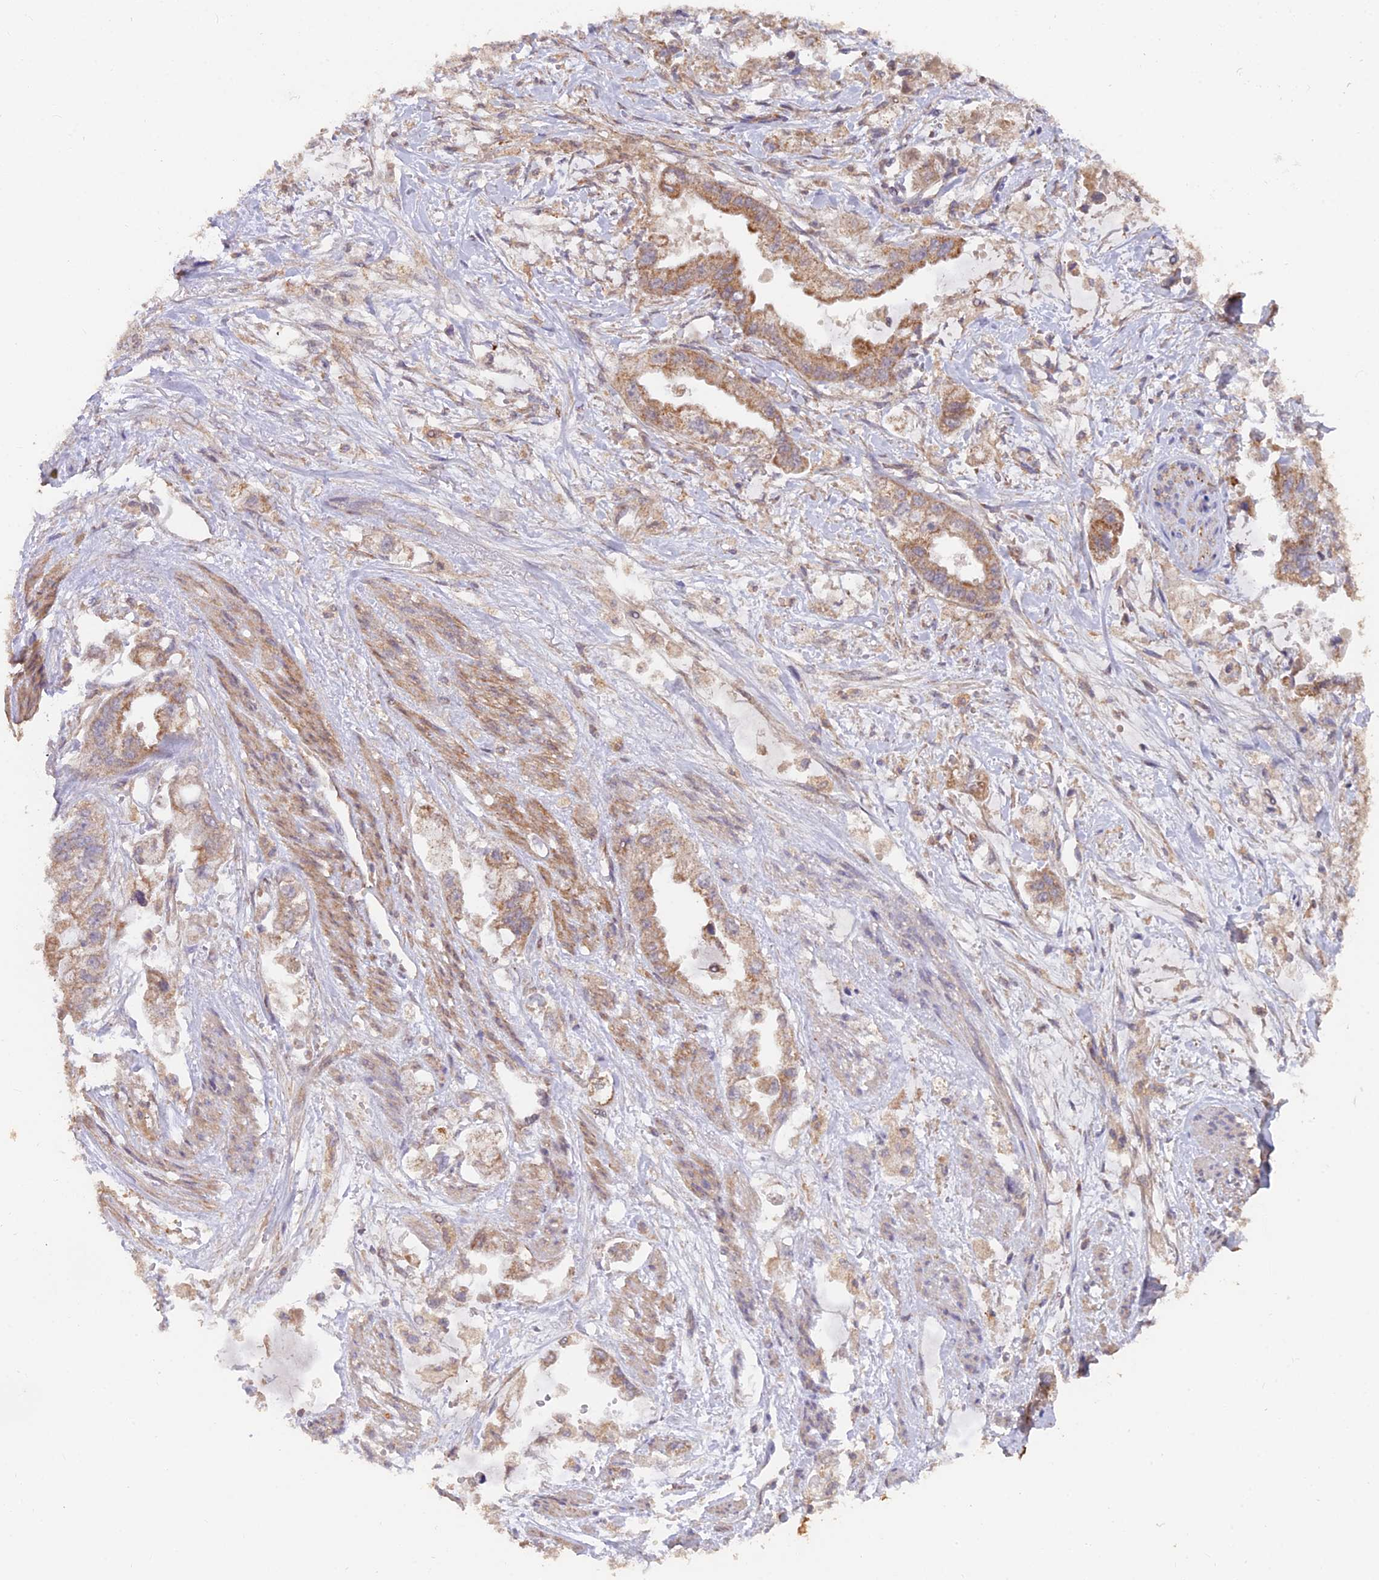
{"staining": {"intensity": "moderate", "quantity": ">75%", "location": "cytoplasmic/membranous"}, "tissue": "stomach cancer", "cell_type": "Tumor cells", "image_type": "cancer", "snomed": [{"axis": "morphology", "description": "Adenocarcinoma, NOS"}, {"axis": "topography", "description": "Stomach"}], "caption": "A brown stain shows moderate cytoplasmic/membranous expression of a protein in human adenocarcinoma (stomach) tumor cells. (IHC, brightfield microscopy, high magnification).", "gene": "IFT22", "patient": {"sex": "male", "age": 62}}